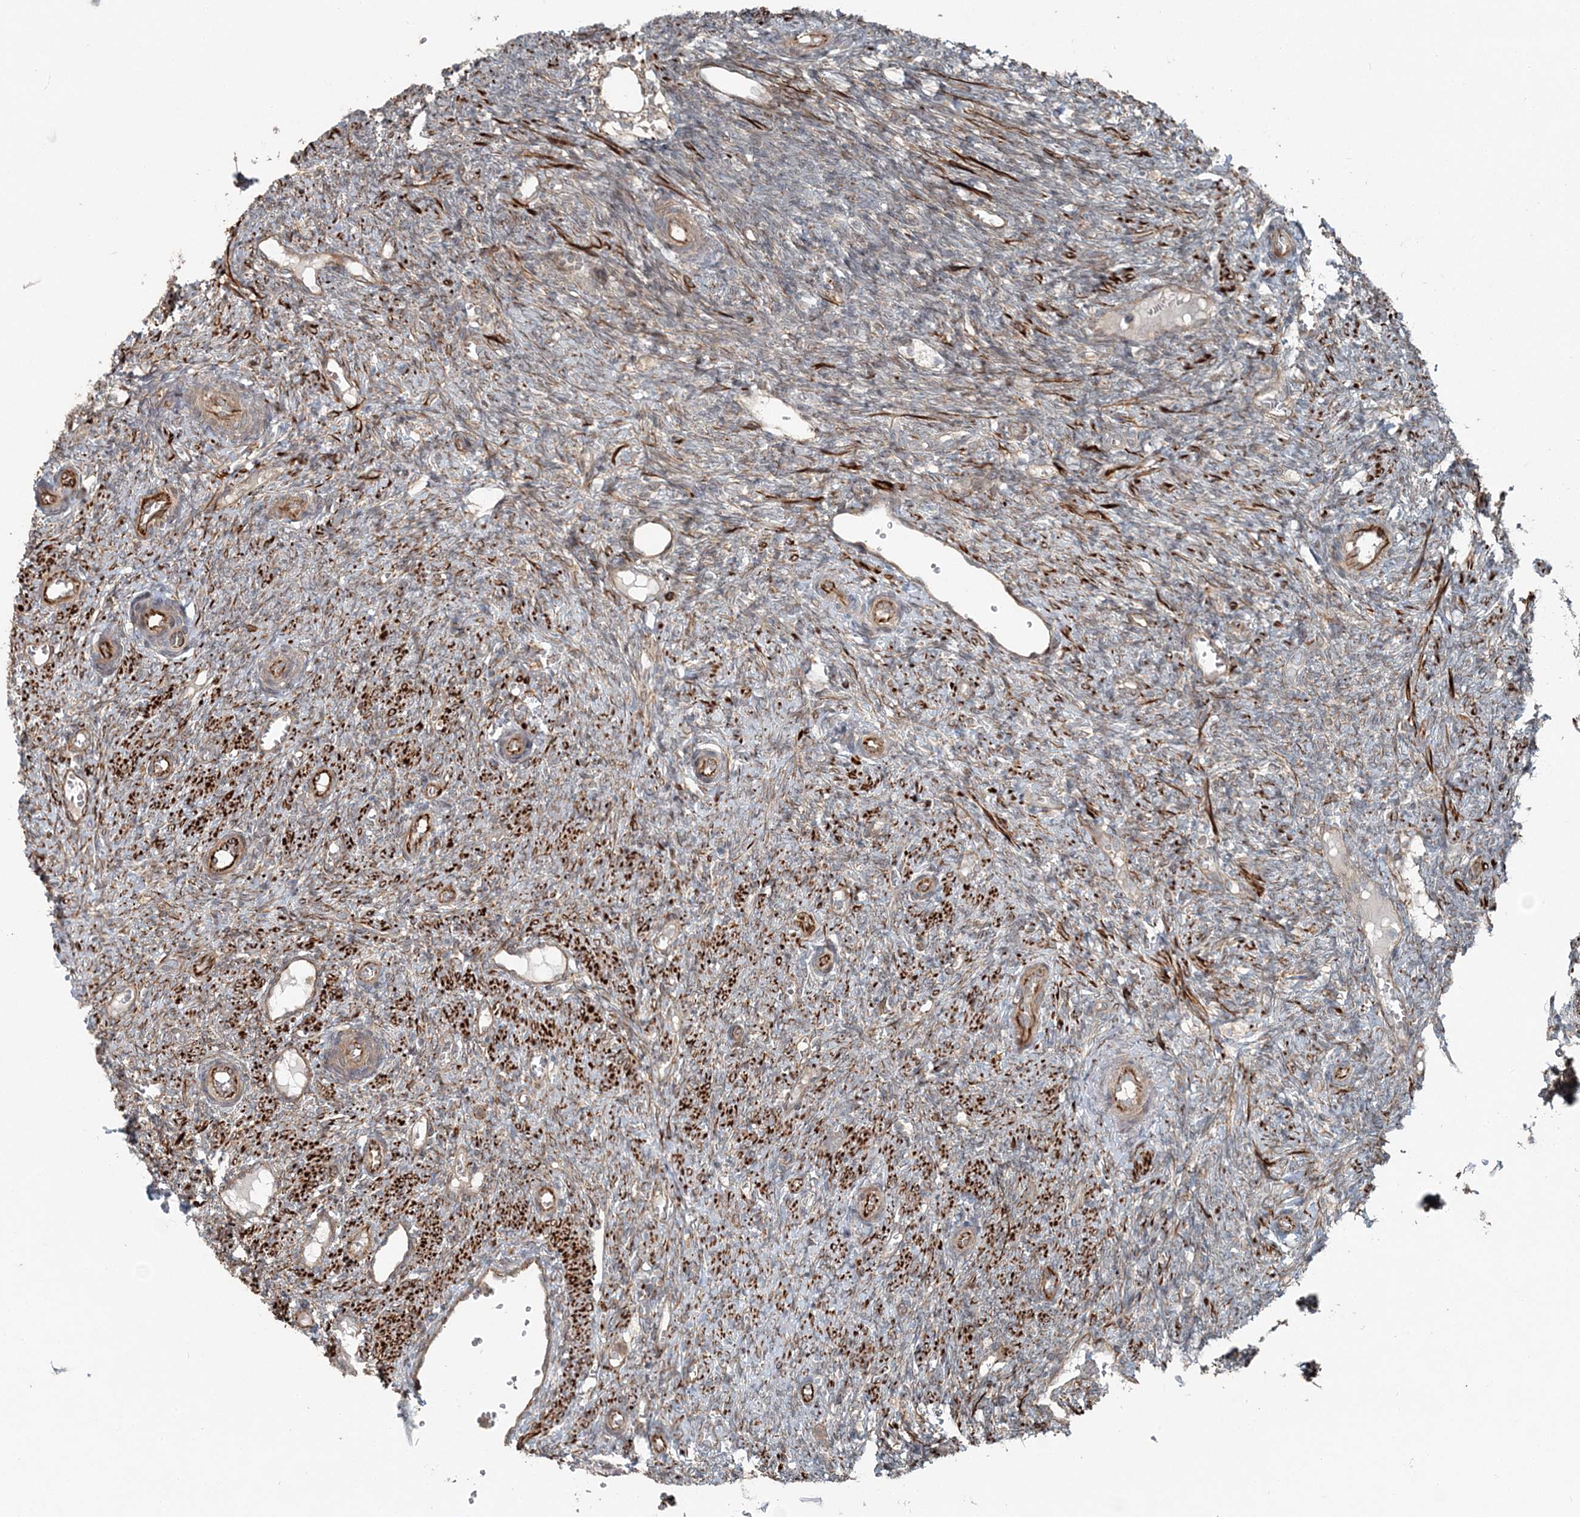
{"staining": {"intensity": "moderate", "quantity": "25%-75%", "location": "cytoplasmic/membranous"}, "tissue": "ovary", "cell_type": "Ovarian stroma cells", "image_type": "normal", "snomed": [{"axis": "morphology", "description": "Normal tissue, NOS"}, {"axis": "topography", "description": "Ovary"}], "caption": "A brown stain labels moderate cytoplasmic/membranous expression of a protein in ovarian stroma cells of unremarkable human ovary.", "gene": "FBXL17", "patient": {"sex": "female", "age": 41}}